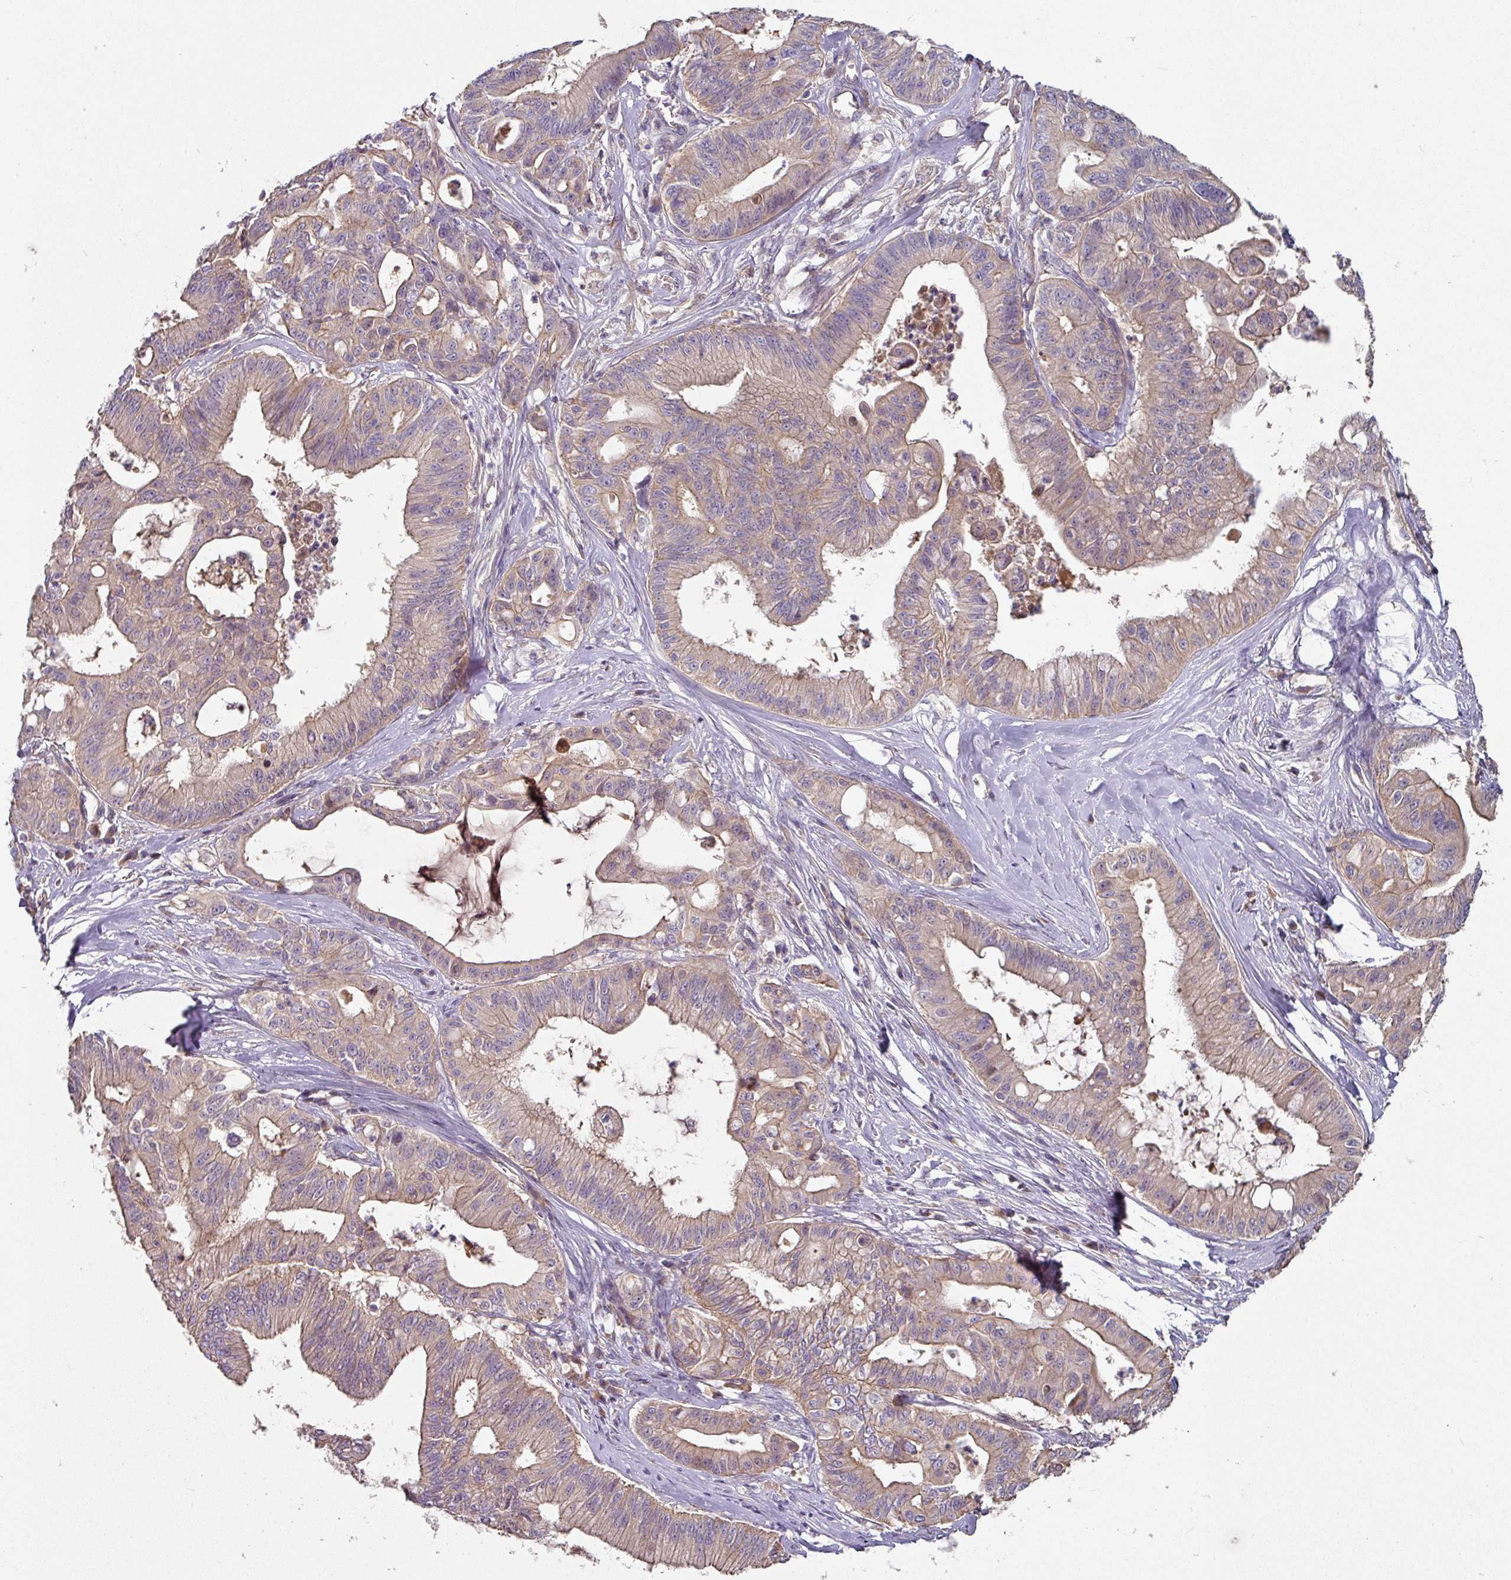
{"staining": {"intensity": "weak", "quantity": "25%-75%", "location": "cytoplasmic/membranous"}, "tissue": "ovarian cancer", "cell_type": "Tumor cells", "image_type": "cancer", "snomed": [{"axis": "morphology", "description": "Cystadenocarcinoma, mucinous, NOS"}, {"axis": "topography", "description": "Ovary"}], "caption": "Weak cytoplasmic/membranous staining for a protein is present in about 25%-75% of tumor cells of ovarian cancer (mucinous cystadenocarcinoma) using IHC.", "gene": "C4orf48", "patient": {"sex": "female", "age": 70}}